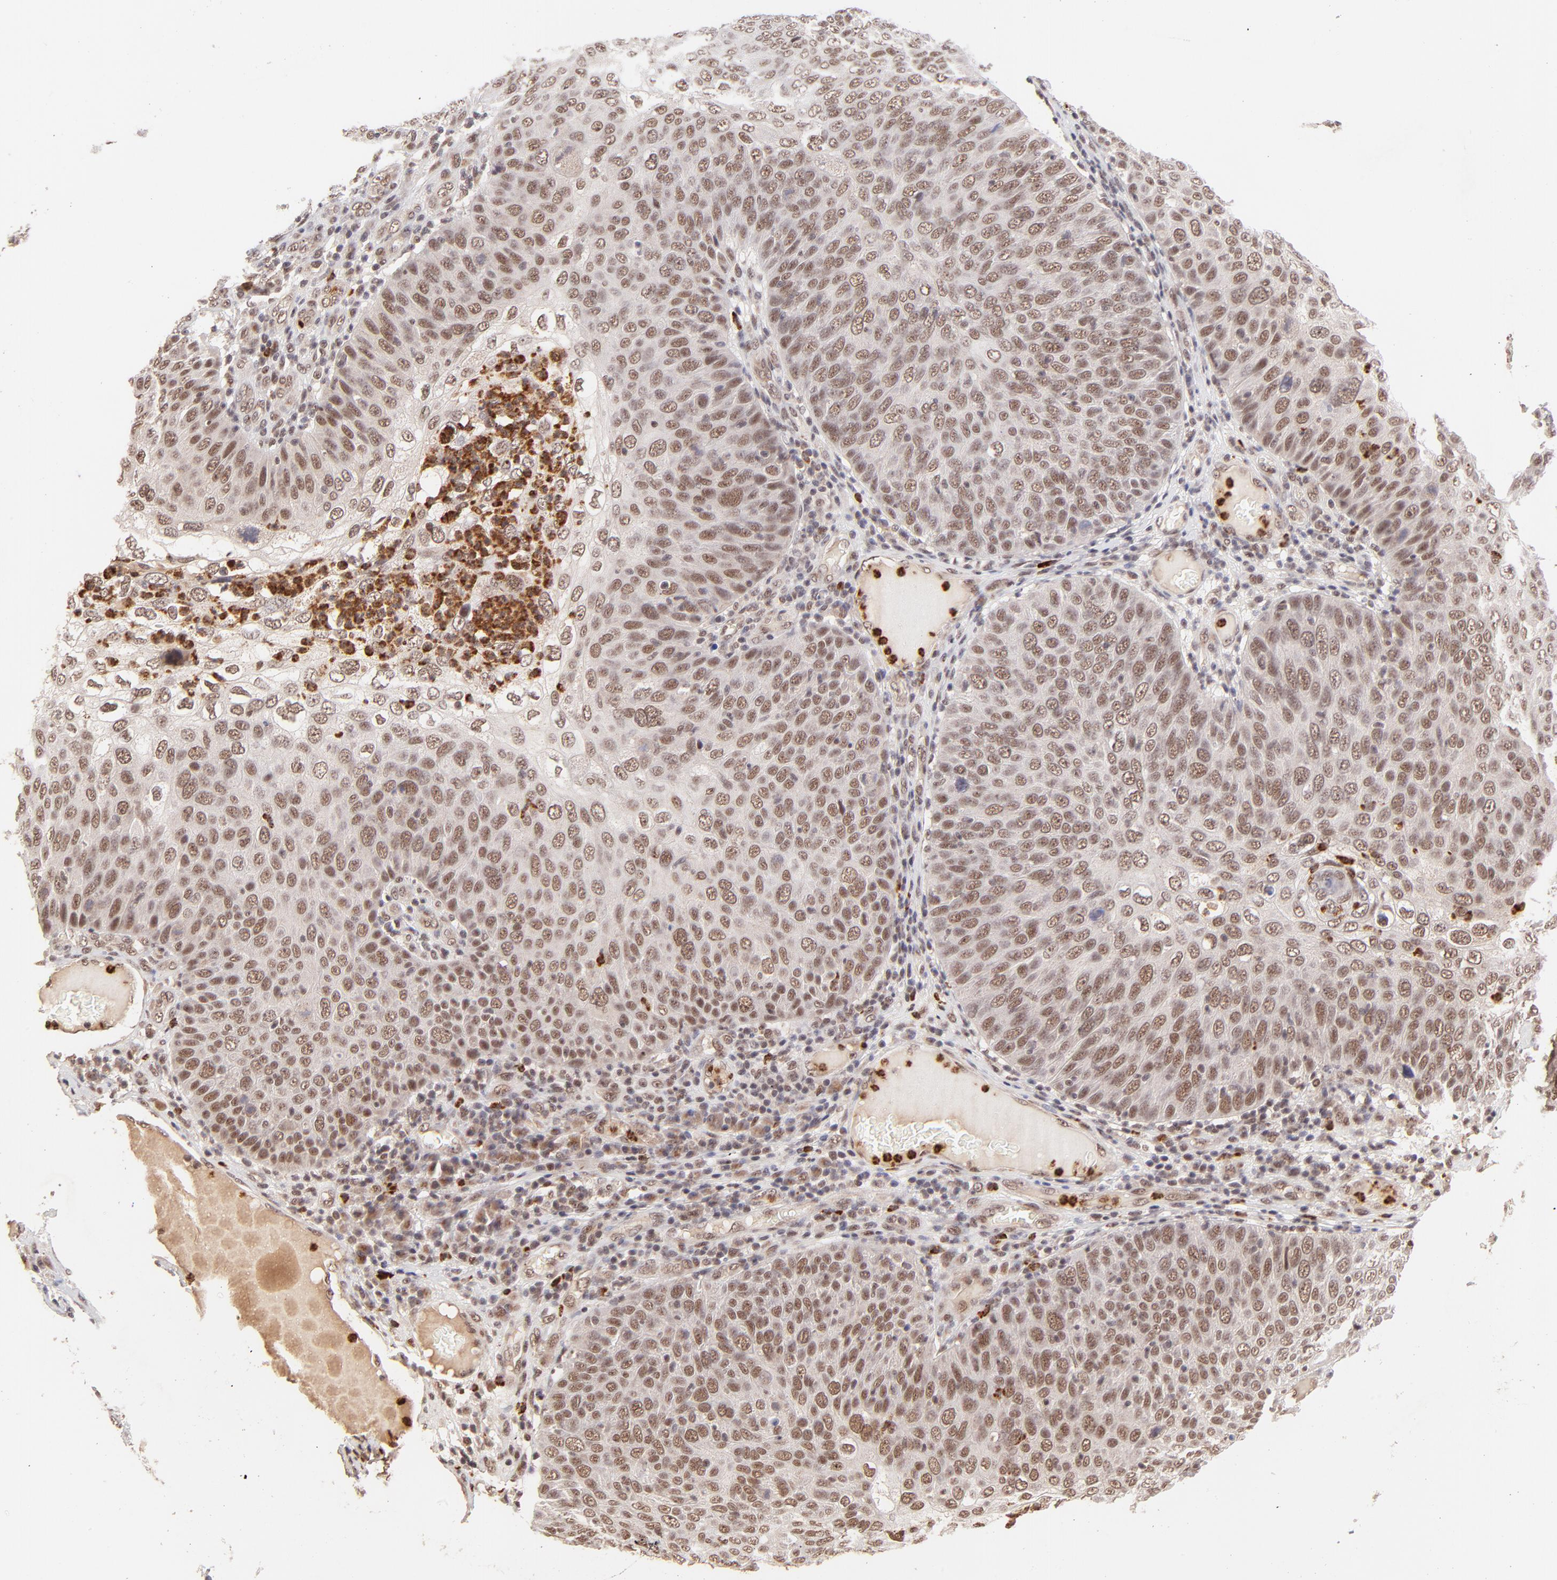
{"staining": {"intensity": "weak", "quantity": ">75%", "location": "nuclear"}, "tissue": "skin cancer", "cell_type": "Tumor cells", "image_type": "cancer", "snomed": [{"axis": "morphology", "description": "Squamous cell carcinoma, NOS"}, {"axis": "topography", "description": "Skin"}], "caption": "Immunohistochemical staining of human skin cancer demonstrates low levels of weak nuclear protein staining in about >75% of tumor cells. (brown staining indicates protein expression, while blue staining denotes nuclei).", "gene": "MED12", "patient": {"sex": "male", "age": 87}}